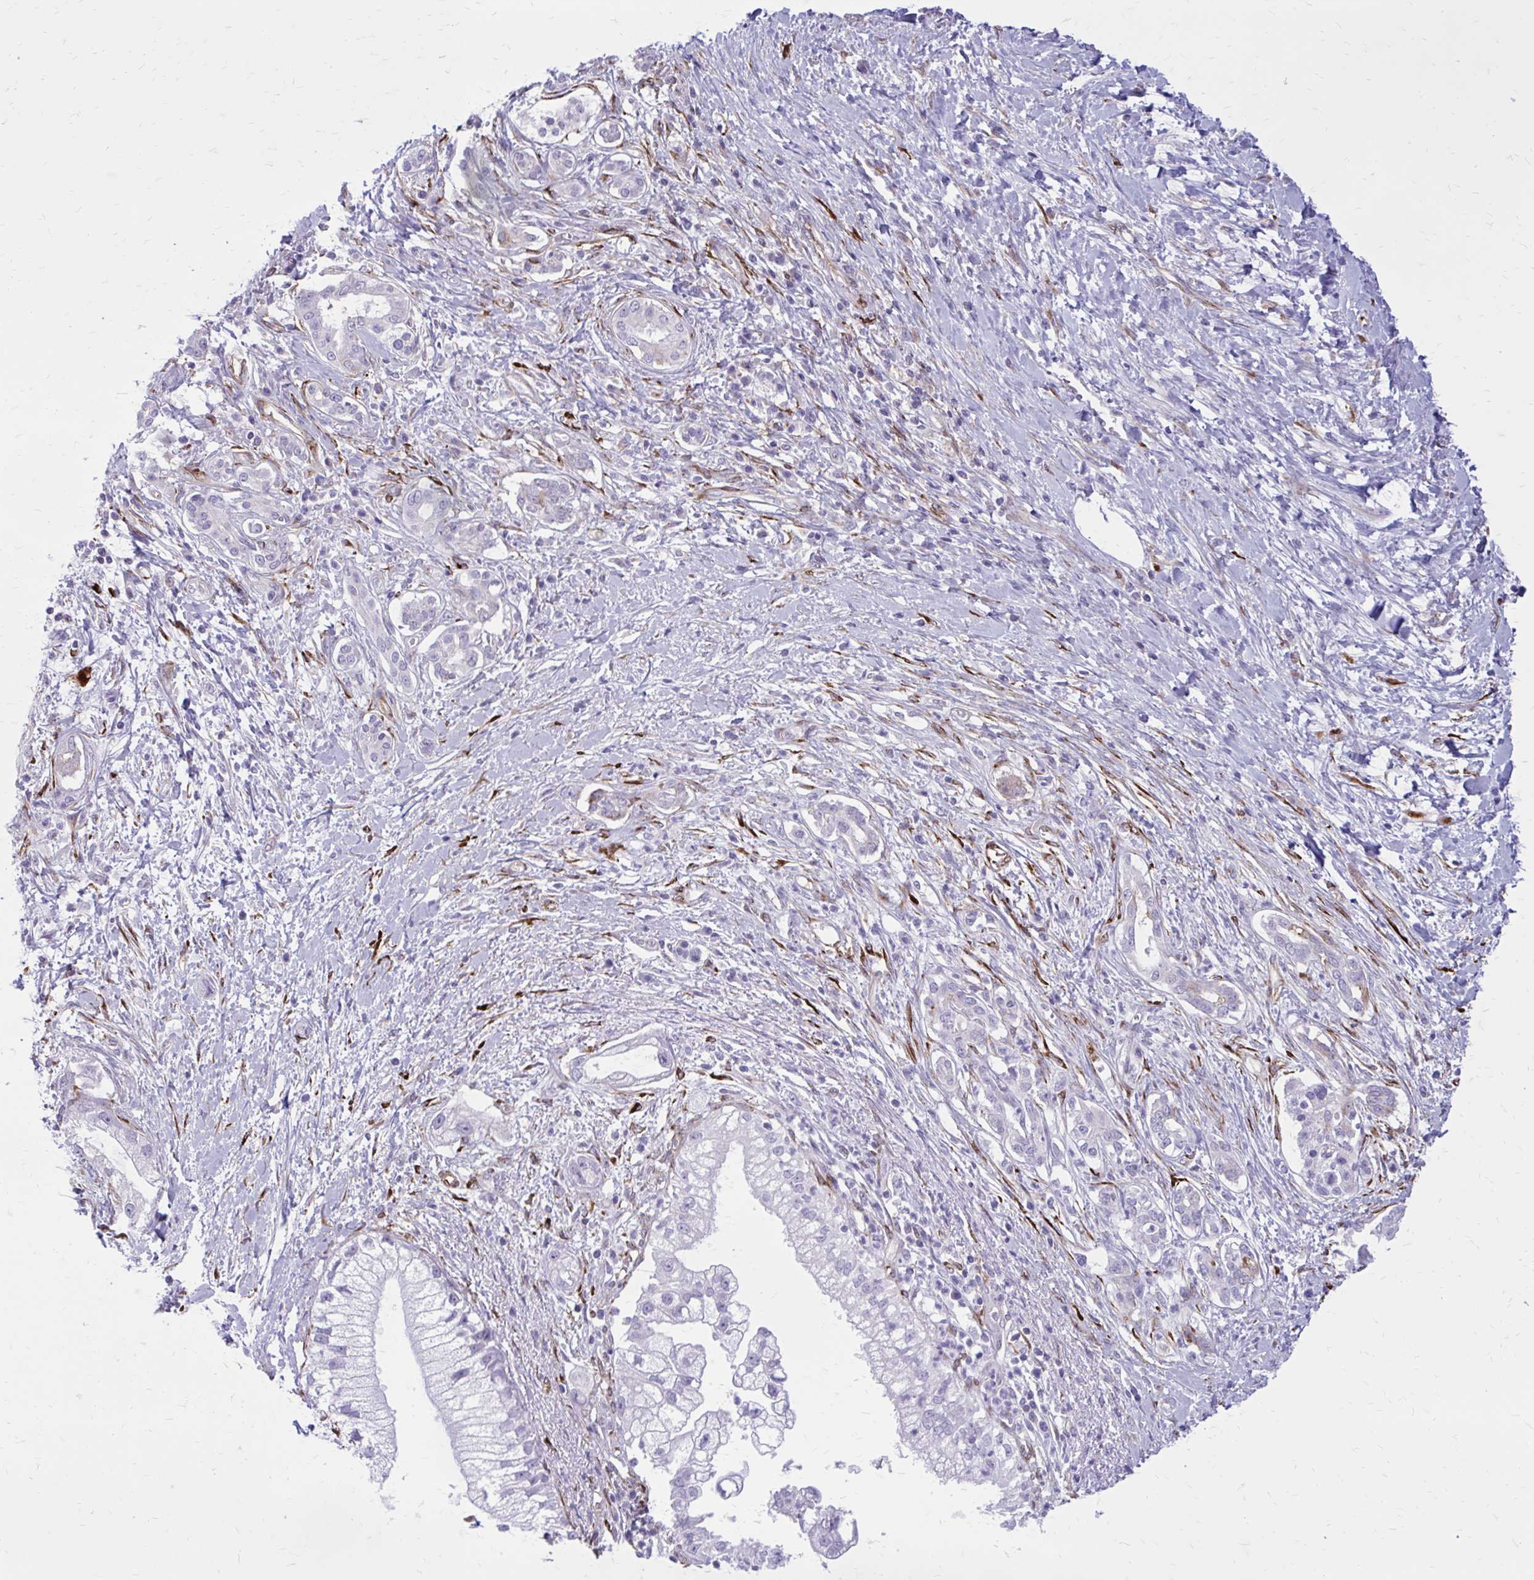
{"staining": {"intensity": "negative", "quantity": "none", "location": "none"}, "tissue": "pancreatic cancer", "cell_type": "Tumor cells", "image_type": "cancer", "snomed": [{"axis": "morphology", "description": "Adenocarcinoma, NOS"}, {"axis": "topography", "description": "Pancreas"}], "caption": "Immunohistochemistry histopathology image of adenocarcinoma (pancreatic) stained for a protein (brown), which shows no staining in tumor cells.", "gene": "BEND5", "patient": {"sex": "male", "age": 70}}